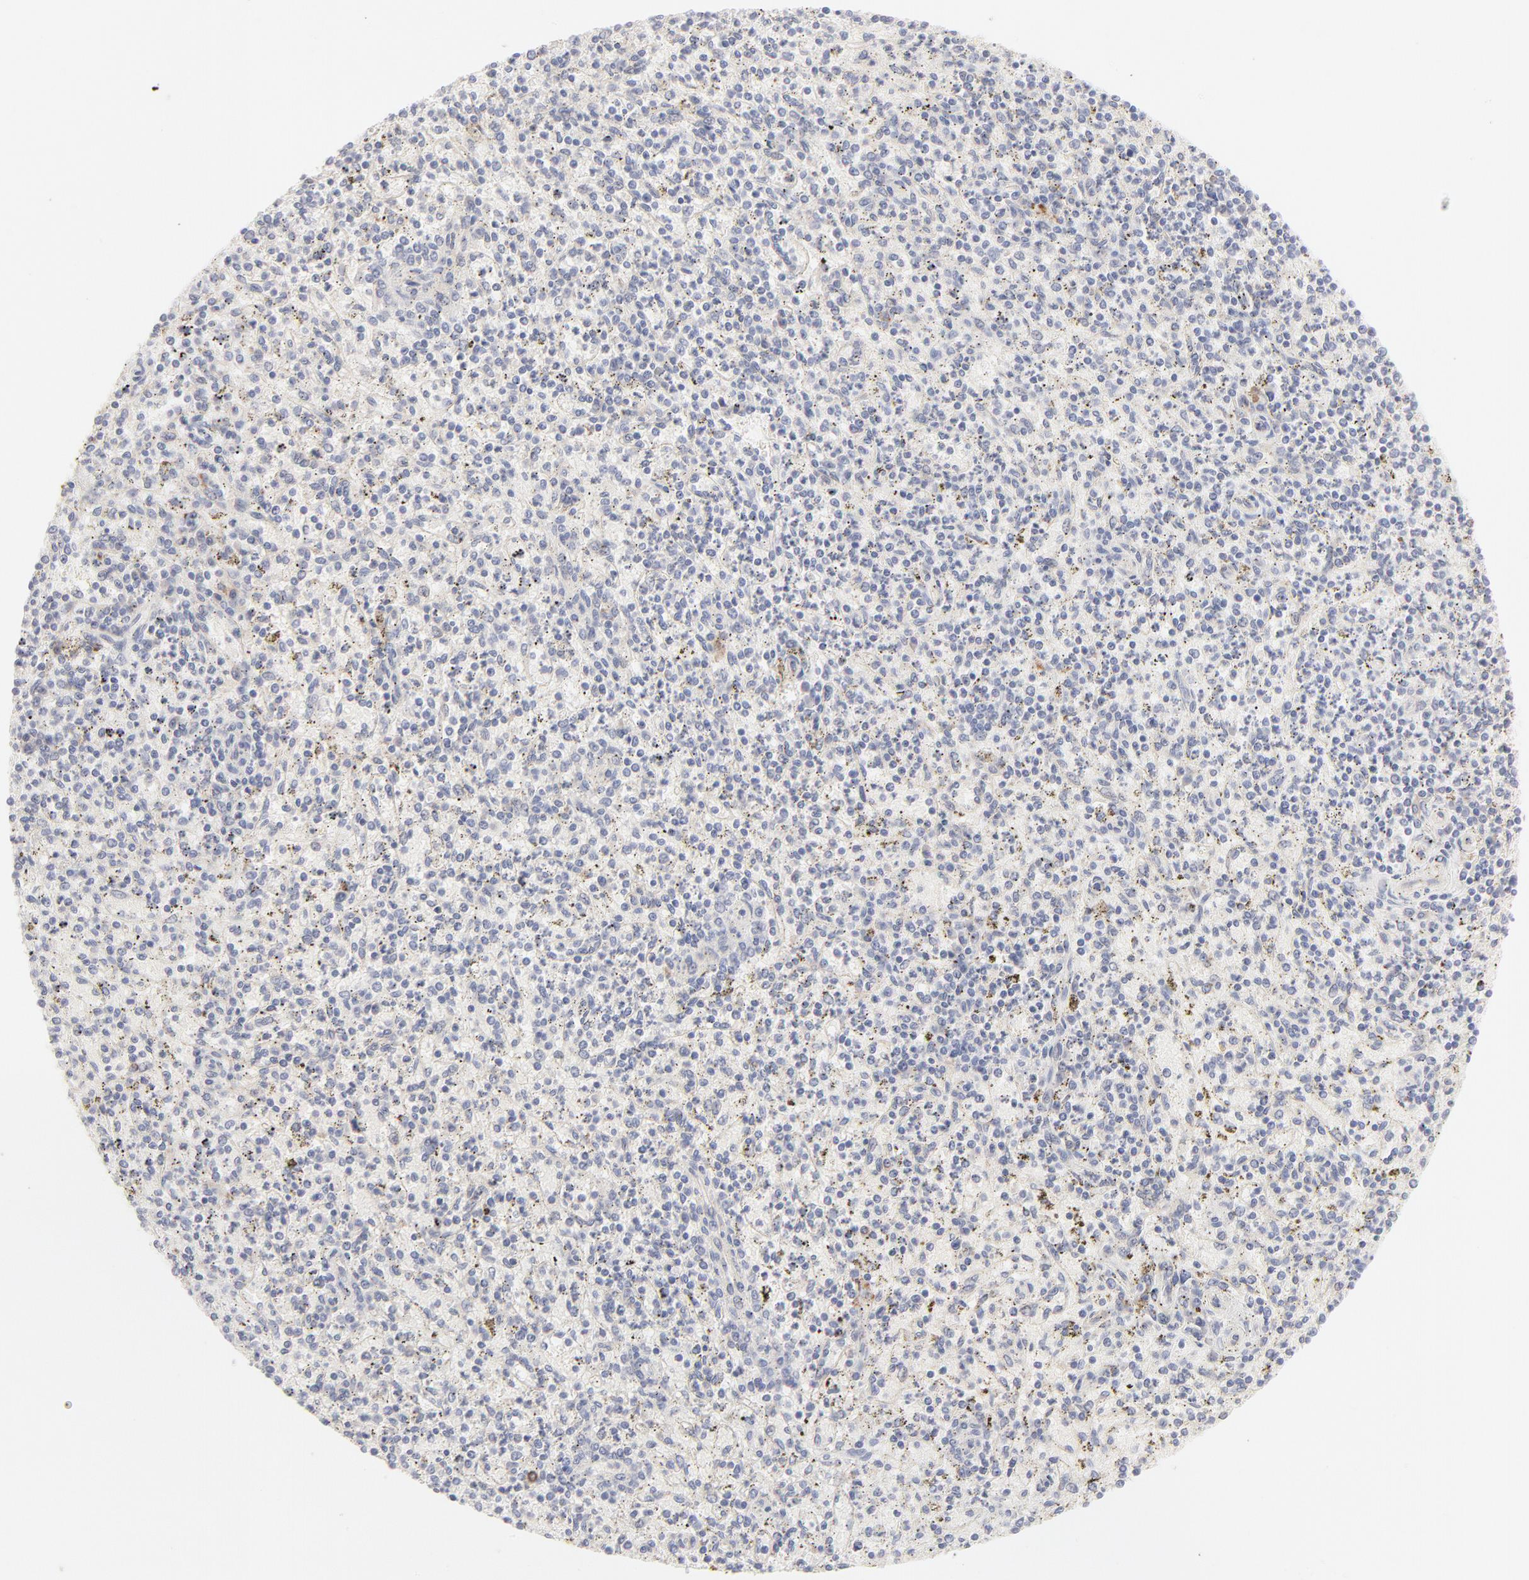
{"staining": {"intensity": "weak", "quantity": "<25%", "location": "cytoplasmic/membranous"}, "tissue": "spleen", "cell_type": "Cells in red pulp", "image_type": "normal", "snomed": [{"axis": "morphology", "description": "Normal tissue, NOS"}, {"axis": "topography", "description": "Spleen"}], "caption": "This is a photomicrograph of IHC staining of benign spleen, which shows no expression in cells in red pulp. (Immunohistochemistry (ihc), brightfield microscopy, high magnification).", "gene": "ELF3", "patient": {"sex": "male", "age": 72}}